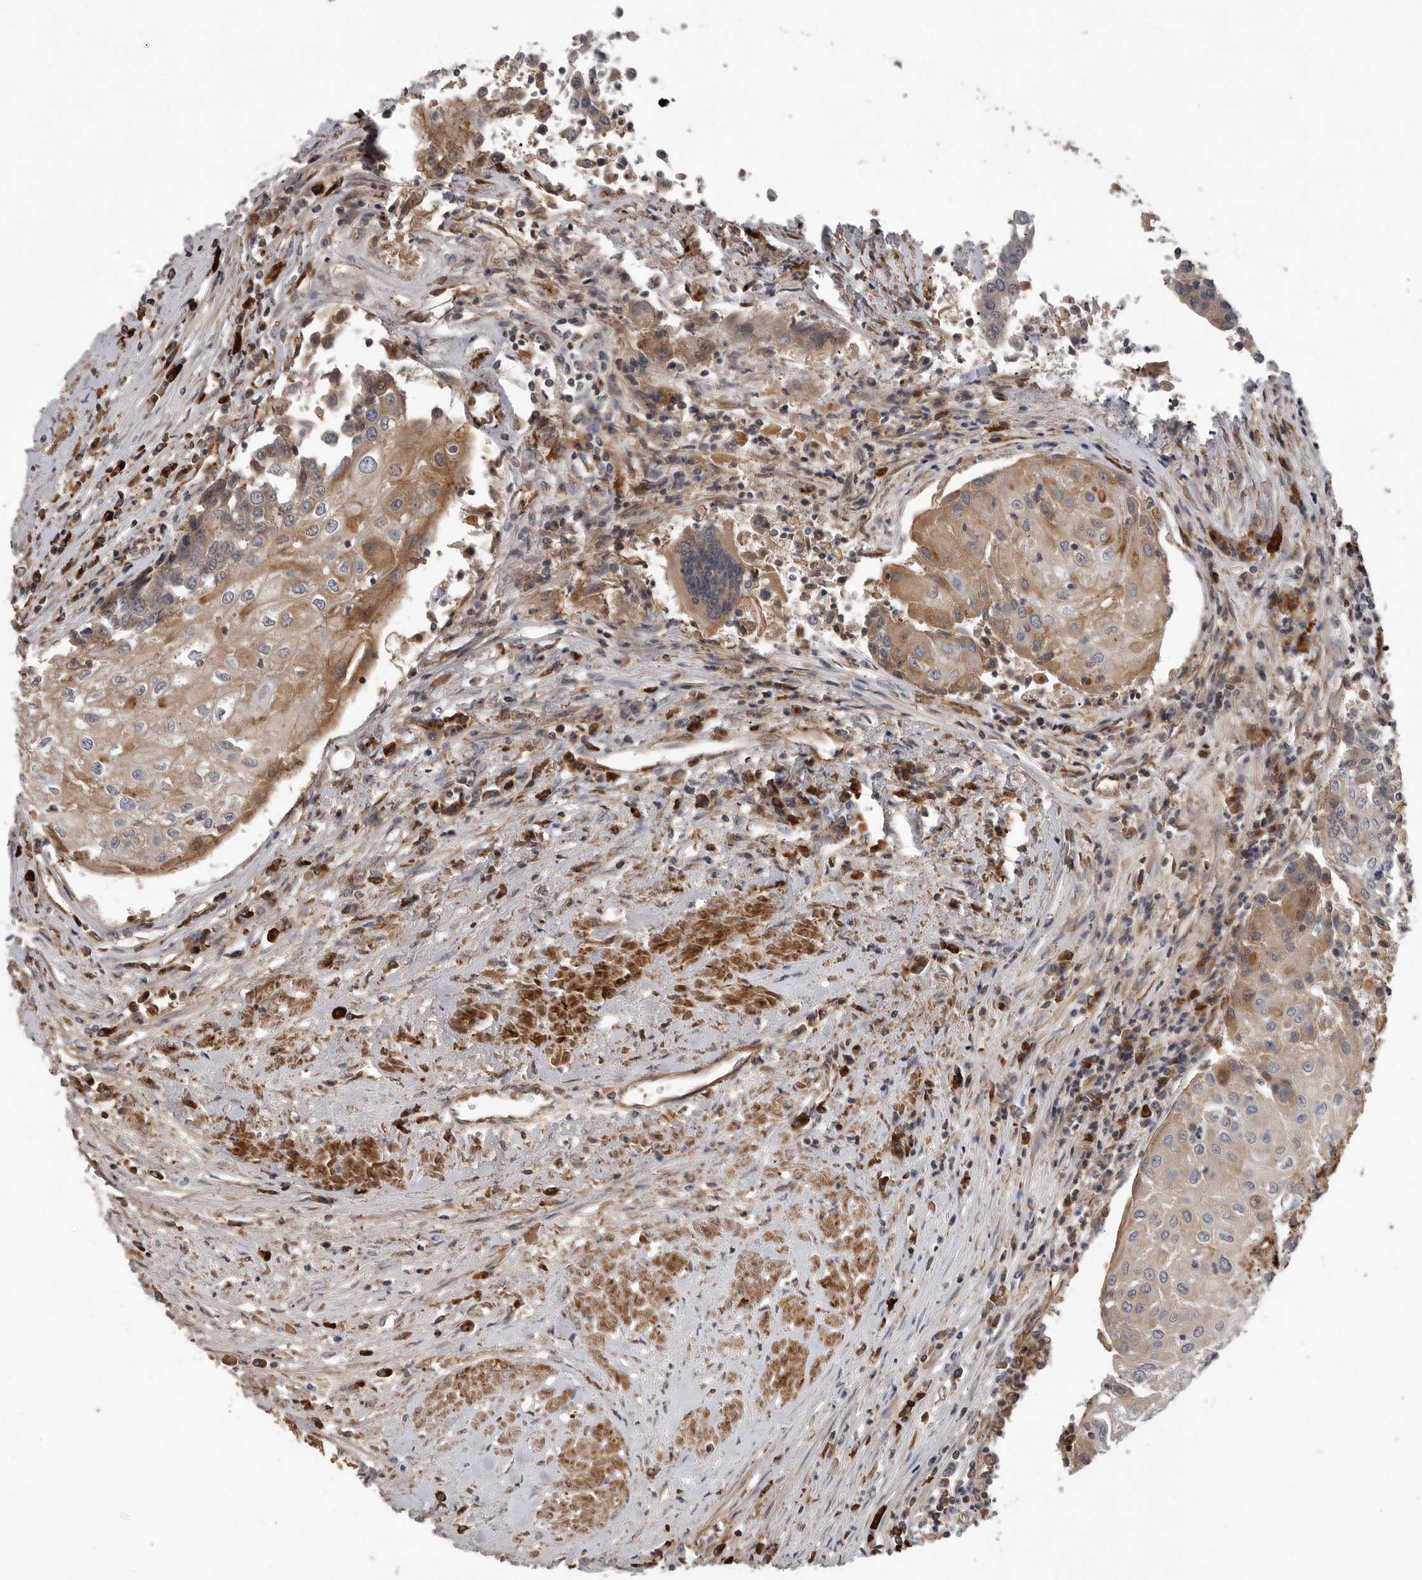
{"staining": {"intensity": "moderate", "quantity": "25%-75%", "location": "cytoplasmic/membranous"}, "tissue": "urothelial cancer", "cell_type": "Tumor cells", "image_type": "cancer", "snomed": [{"axis": "morphology", "description": "Urothelial carcinoma, High grade"}, {"axis": "topography", "description": "Urinary bladder"}], "caption": "Immunohistochemical staining of human urothelial cancer demonstrates moderate cytoplasmic/membranous protein expression in about 25%-75% of tumor cells. The staining was performed using DAB to visualize the protein expression in brown, while the nuclei were stained in blue with hematoxylin (Magnification: 20x).", "gene": "ATXN3L", "patient": {"sex": "female", "age": 85}}